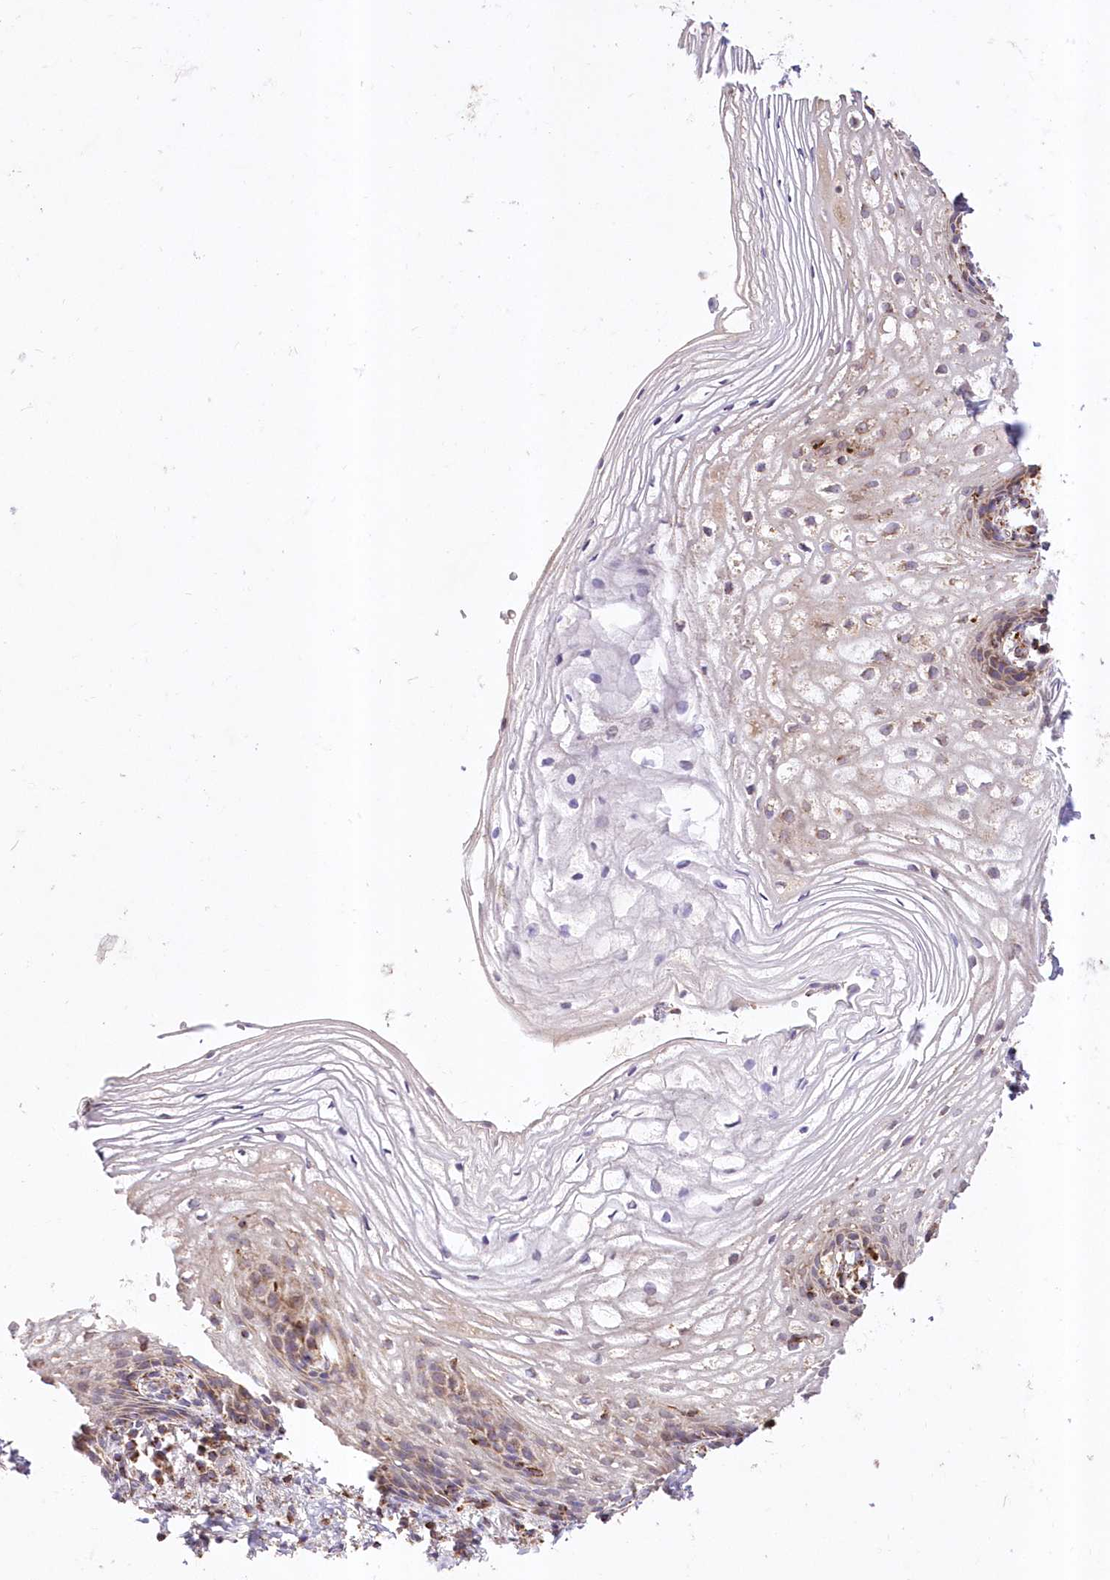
{"staining": {"intensity": "moderate", "quantity": "<25%", "location": "cytoplasmic/membranous"}, "tissue": "vagina", "cell_type": "Squamous epithelial cells", "image_type": "normal", "snomed": [{"axis": "morphology", "description": "Normal tissue, NOS"}, {"axis": "topography", "description": "Vagina"}], "caption": "Vagina stained with IHC reveals moderate cytoplasmic/membranous staining in approximately <25% of squamous epithelial cells. (brown staining indicates protein expression, while blue staining denotes nuclei).", "gene": "ASNSD1", "patient": {"sex": "female", "age": 60}}